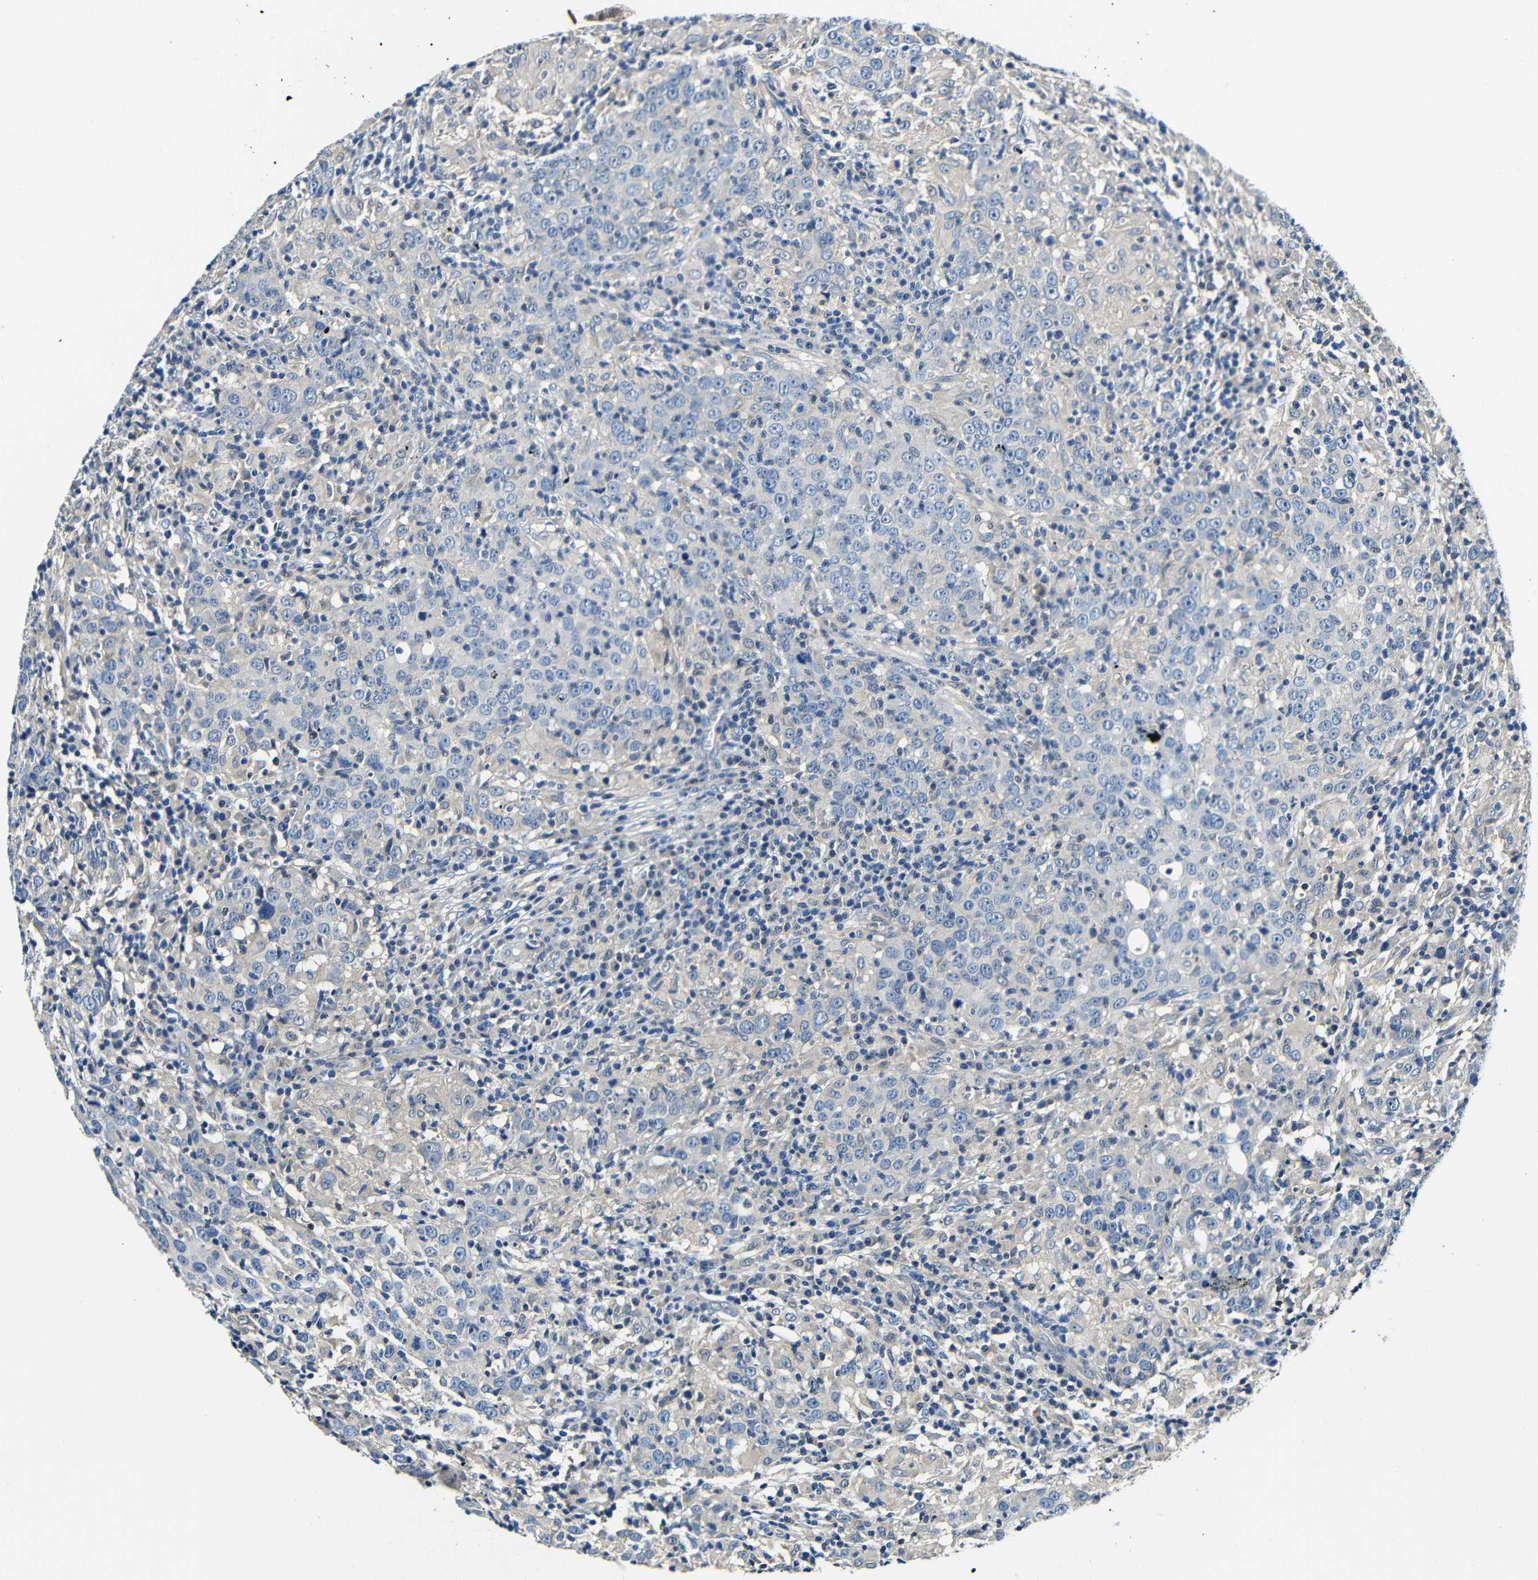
{"staining": {"intensity": "negative", "quantity": "none", "location": "none"}, "tissue": "head and neck cancer", "cell_type": "Tumor cells", "image_type": "cancer", "snomed": [{"axis": "morphology", "description": "Adenocarcinoma, NOS"}, {"axis": "topography", "description": "Salivary gland"}, {"axis": "topography", "description": "Head-Neck"}], "caption": "Tumor cells show no significant staining in head and neck adenocarcinoma.", "gene": "ADAP1", "patient": {"sex": "female", "age": 65}}